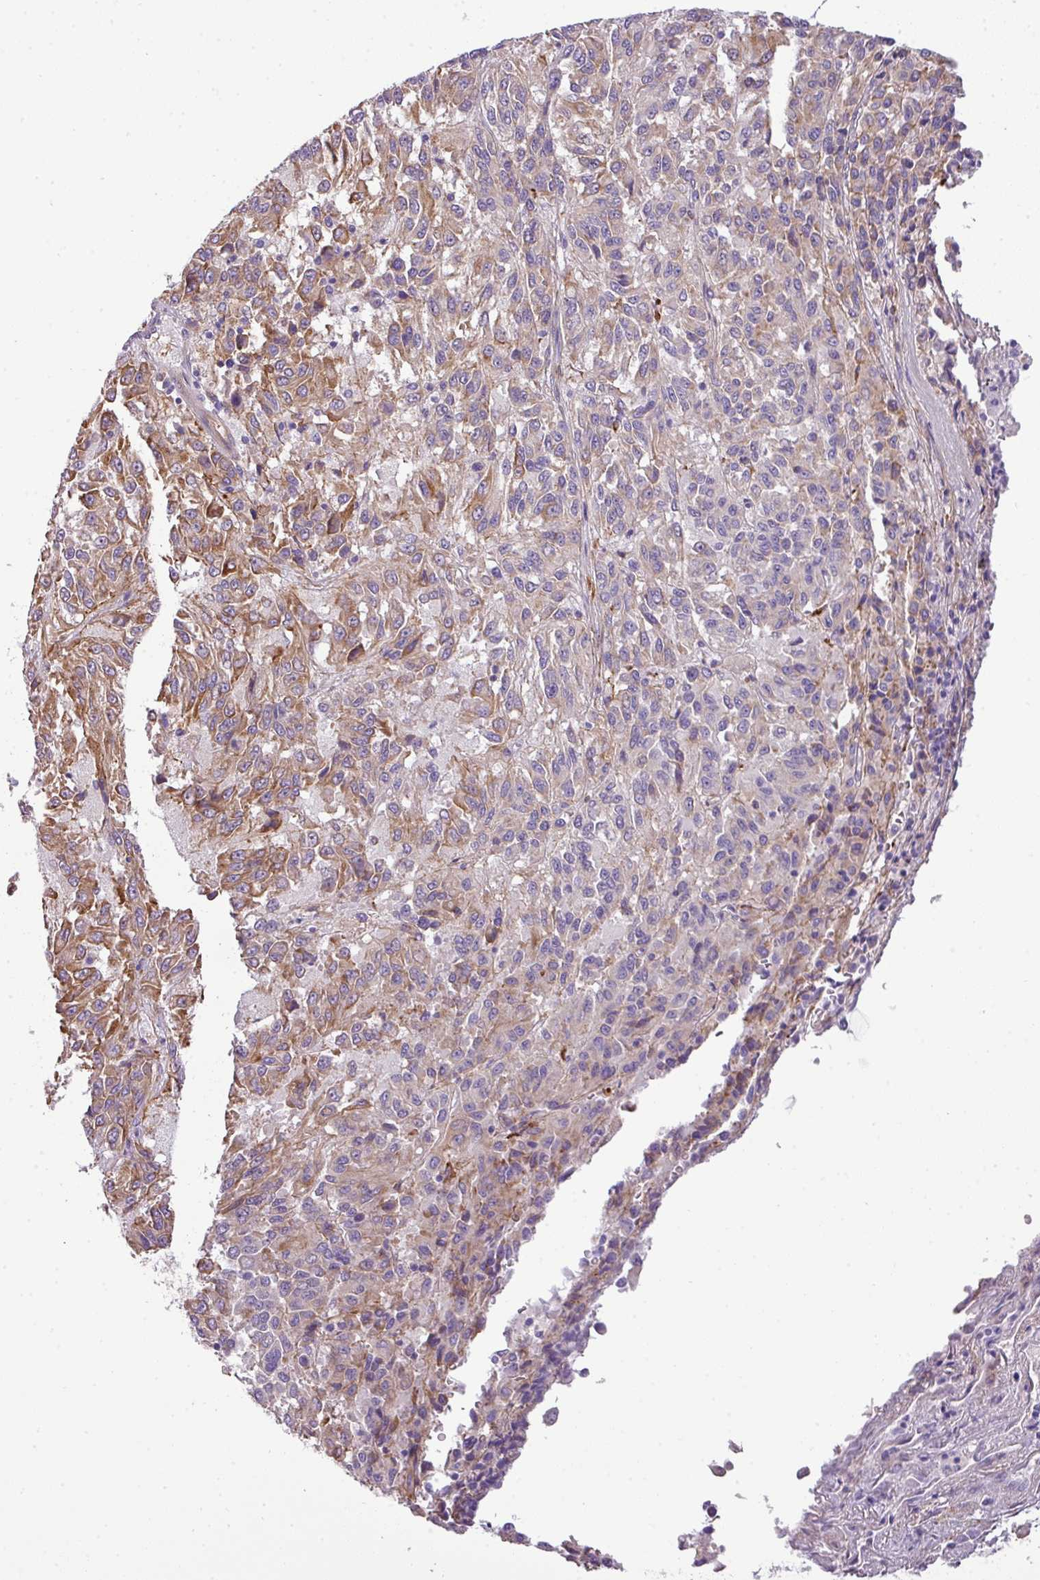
{"staining": {"intensity": "moderate", "quantity": "25%-75%", "location": "cytoplasmic/membranous"}, "tissue": "melanoma", "cell_type": "Tumor cells", "image_type": "cancer", "snomed": [{"axis": "morphology", "description": "Malignant melanoma, Metastatic site"}, {"axis": "topography", "description": "Lung"}], "caption": "Human malignant melanoma (metastatic site) stained for a protein (brown) demonstrates moderate cytoplasmic/membranous positive staining in about 25%-75% of tumor cells.", "gene": "PARD6G", "patient": {"sex": "male", "age": 64}}